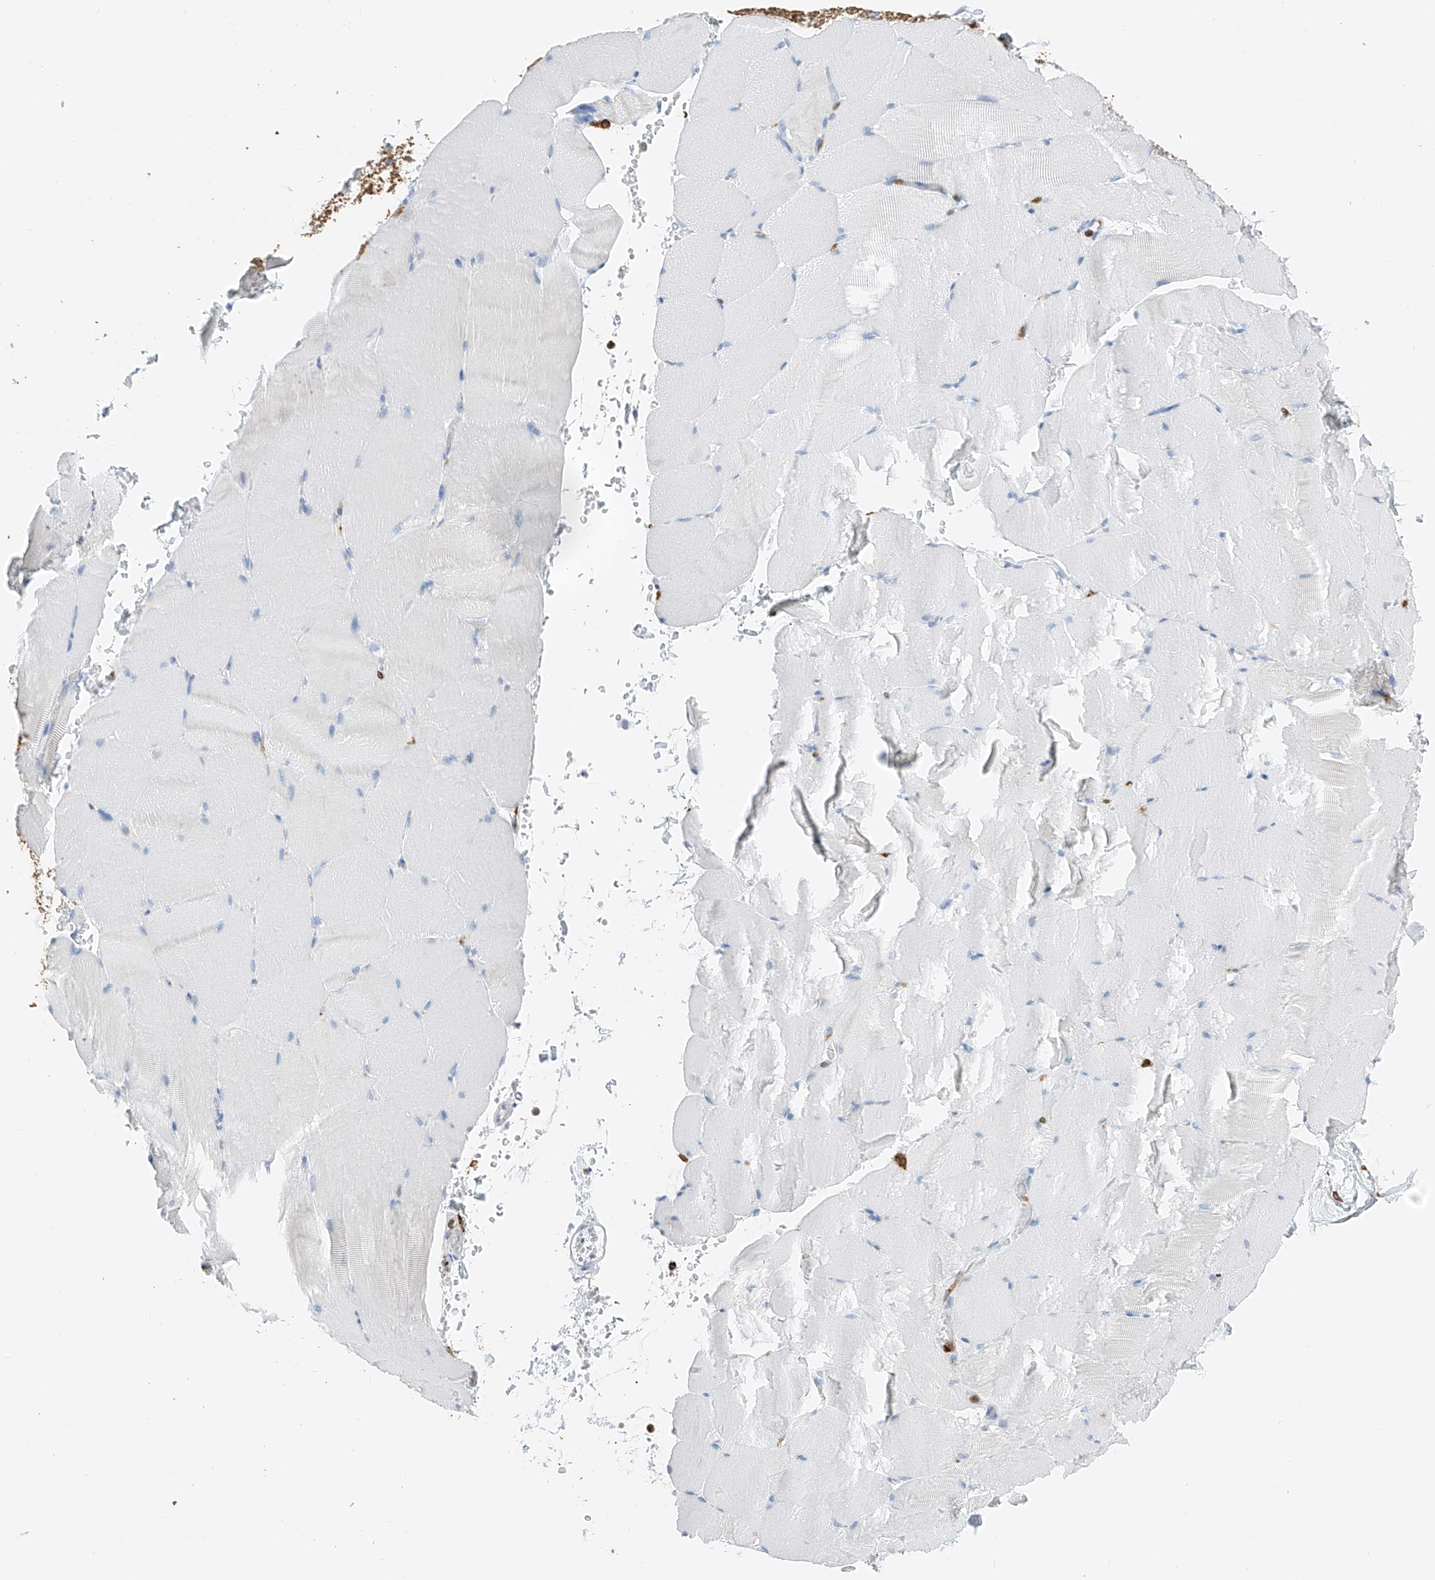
{"staining": {"intensity": "negative", "quantity": "none", "location": "none"}, "tissue": "skeletal muscle", "cell_type": "Myocytes", "image_type": "normal", "snomed": [{"axis": "morphology", "description": "Normal tissue, NOS"}, {"axis": "topography", "description": "Skeletal muscle"}, {"axis": "topography", "description": "Parathyroid gland"}], "caption": "A high-resolution image shows IHC staining of normal skeletal muscle, which displays no significant staining in myocytes.", "gene": "TBXAS1", "patient": {"sex": "female", "age": 37}}